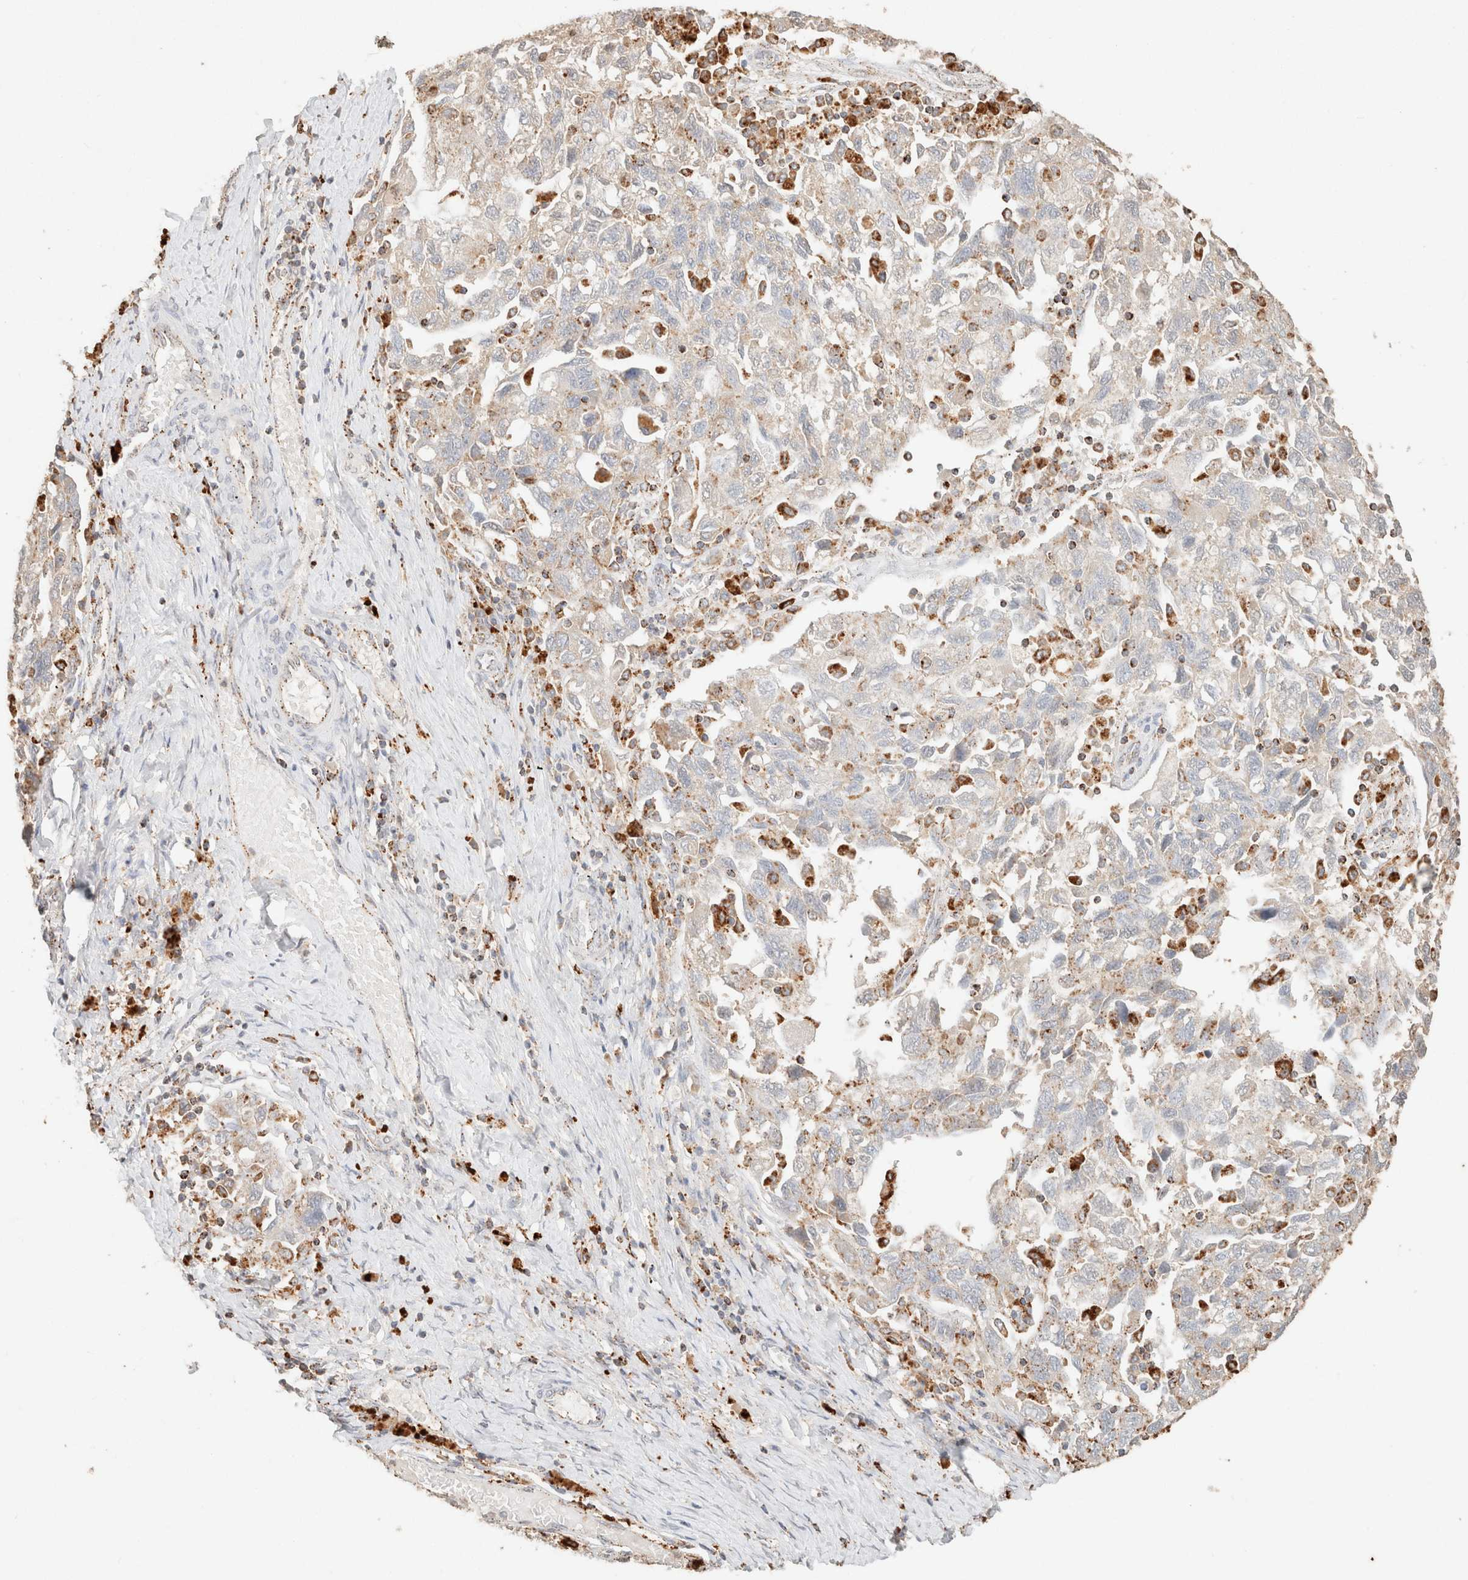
{"staining": {"intensity": "weak", "quantity": "<25%", "location": "cytoplasmic/membranous"}, "tissue": "ovarian cancer", "cell_type": "Tumor cells", "image_type": "cancer", "snomed": [{"axis": "morphology", "description": "Carcinoma, NOS"}, {"axis": "morphology", "description": "Cystadenocarcinoma, serous, NOS"}, {"axis": "topography", "description": "Ovary"}], "caption": "The immunohistochemistry (IHC) micrograph has no significant positivity in tumor cells of ovarian carcinoma tissue. (Immunohistochemistry, brightfield microscopy, high magnification).", "gene": "CTSC", "patient": {"sex": "female", "age": 69}}